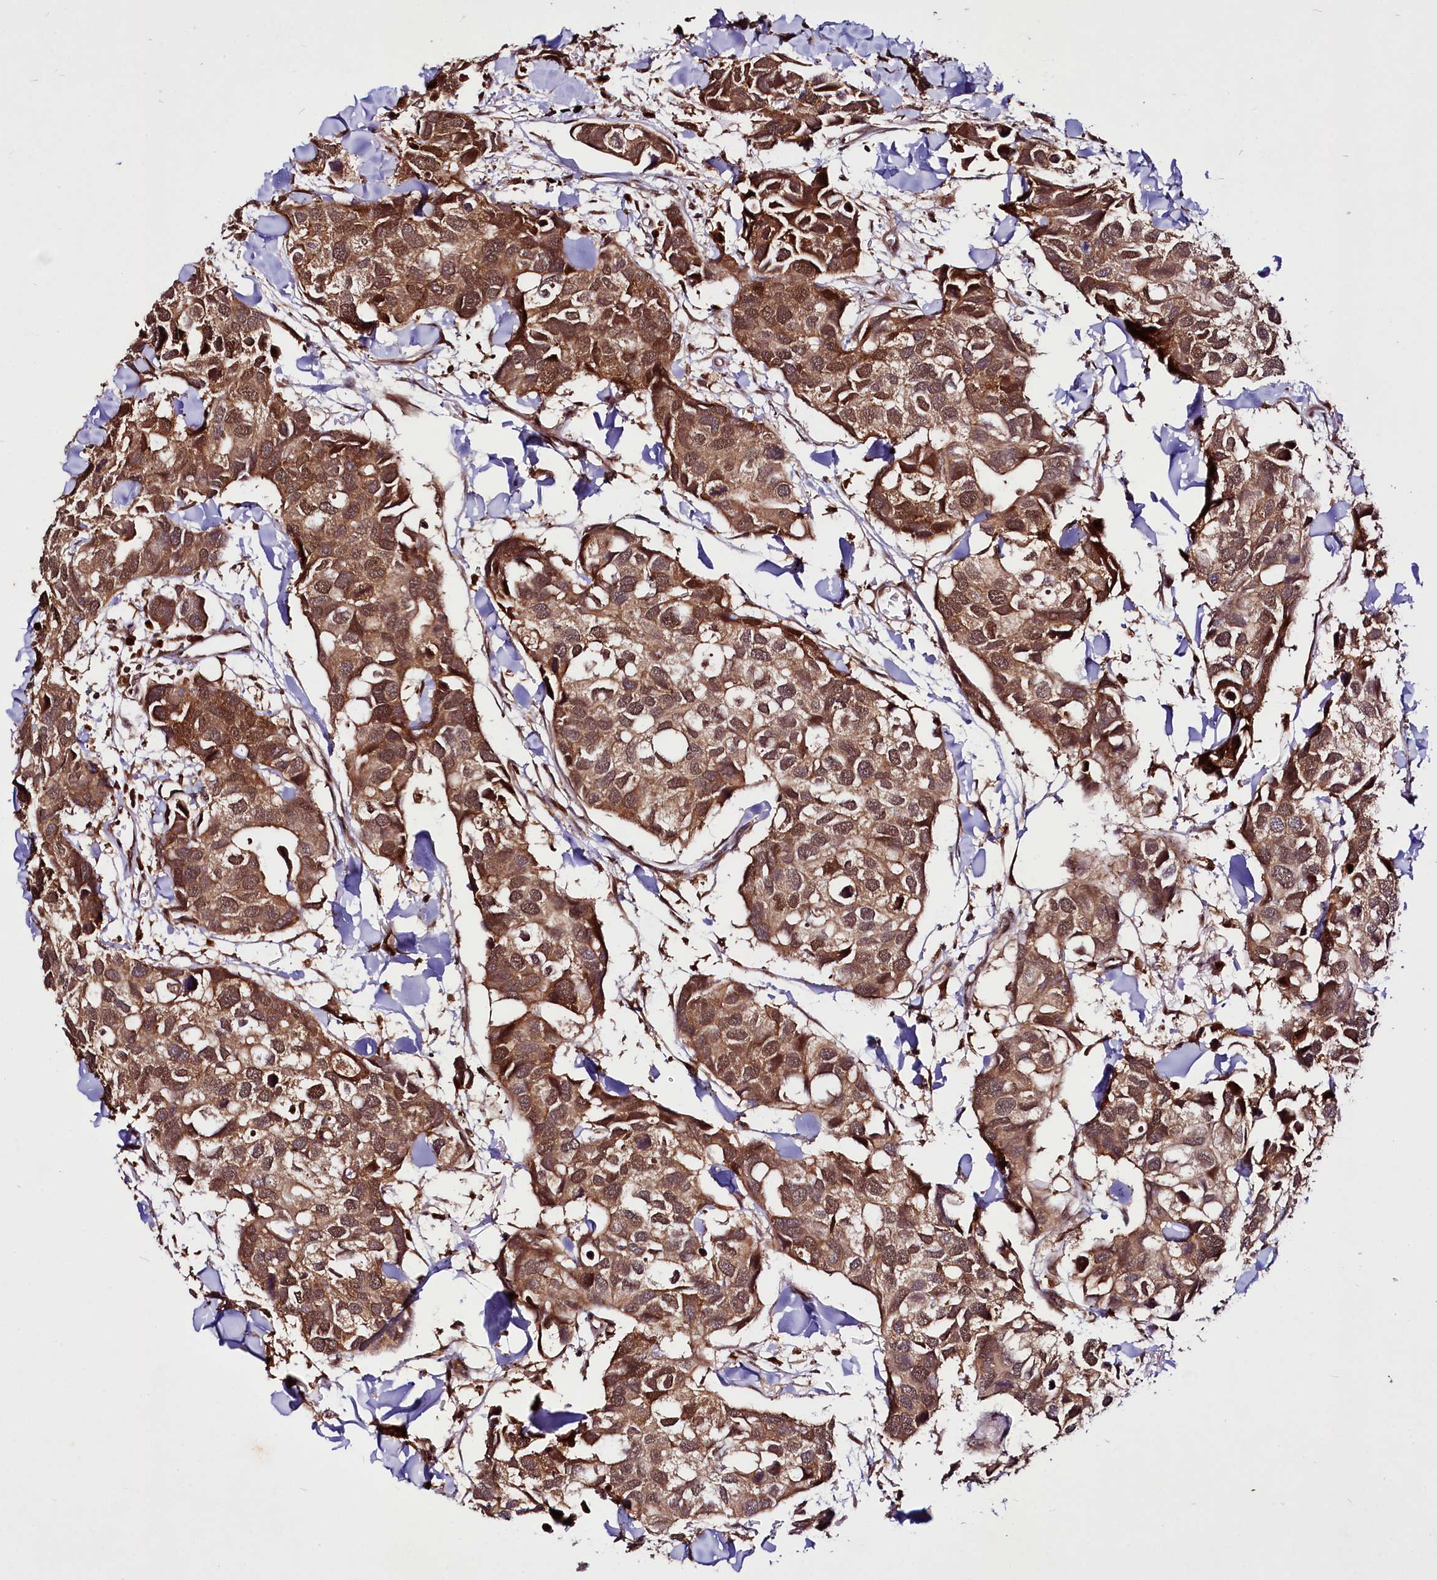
{"staining": {"intensity": "strong", "quantity": ">75%", "location": "cytoplasmic/membranous,nuclear"}, "tissue": "breast cancer", "cell_type": "Tumor cells", "image_type": "cancer", "snomed": [{"axis": "morphology", "description": "Duct carcinoma"}, {"axis": "topography", "description": "Breast"}], "caption": "Immunohistochemistry (IHC) histopathology image of breast cancer (intraductal carcinoma) stained for a protein (brown), which exhibits high levels of strong cytoplasmic/membranous and nuclear expression in approximately >75% of tumor cells.", "gene": "UBE3A", "patient": {"sex": "female", "age": 83}}